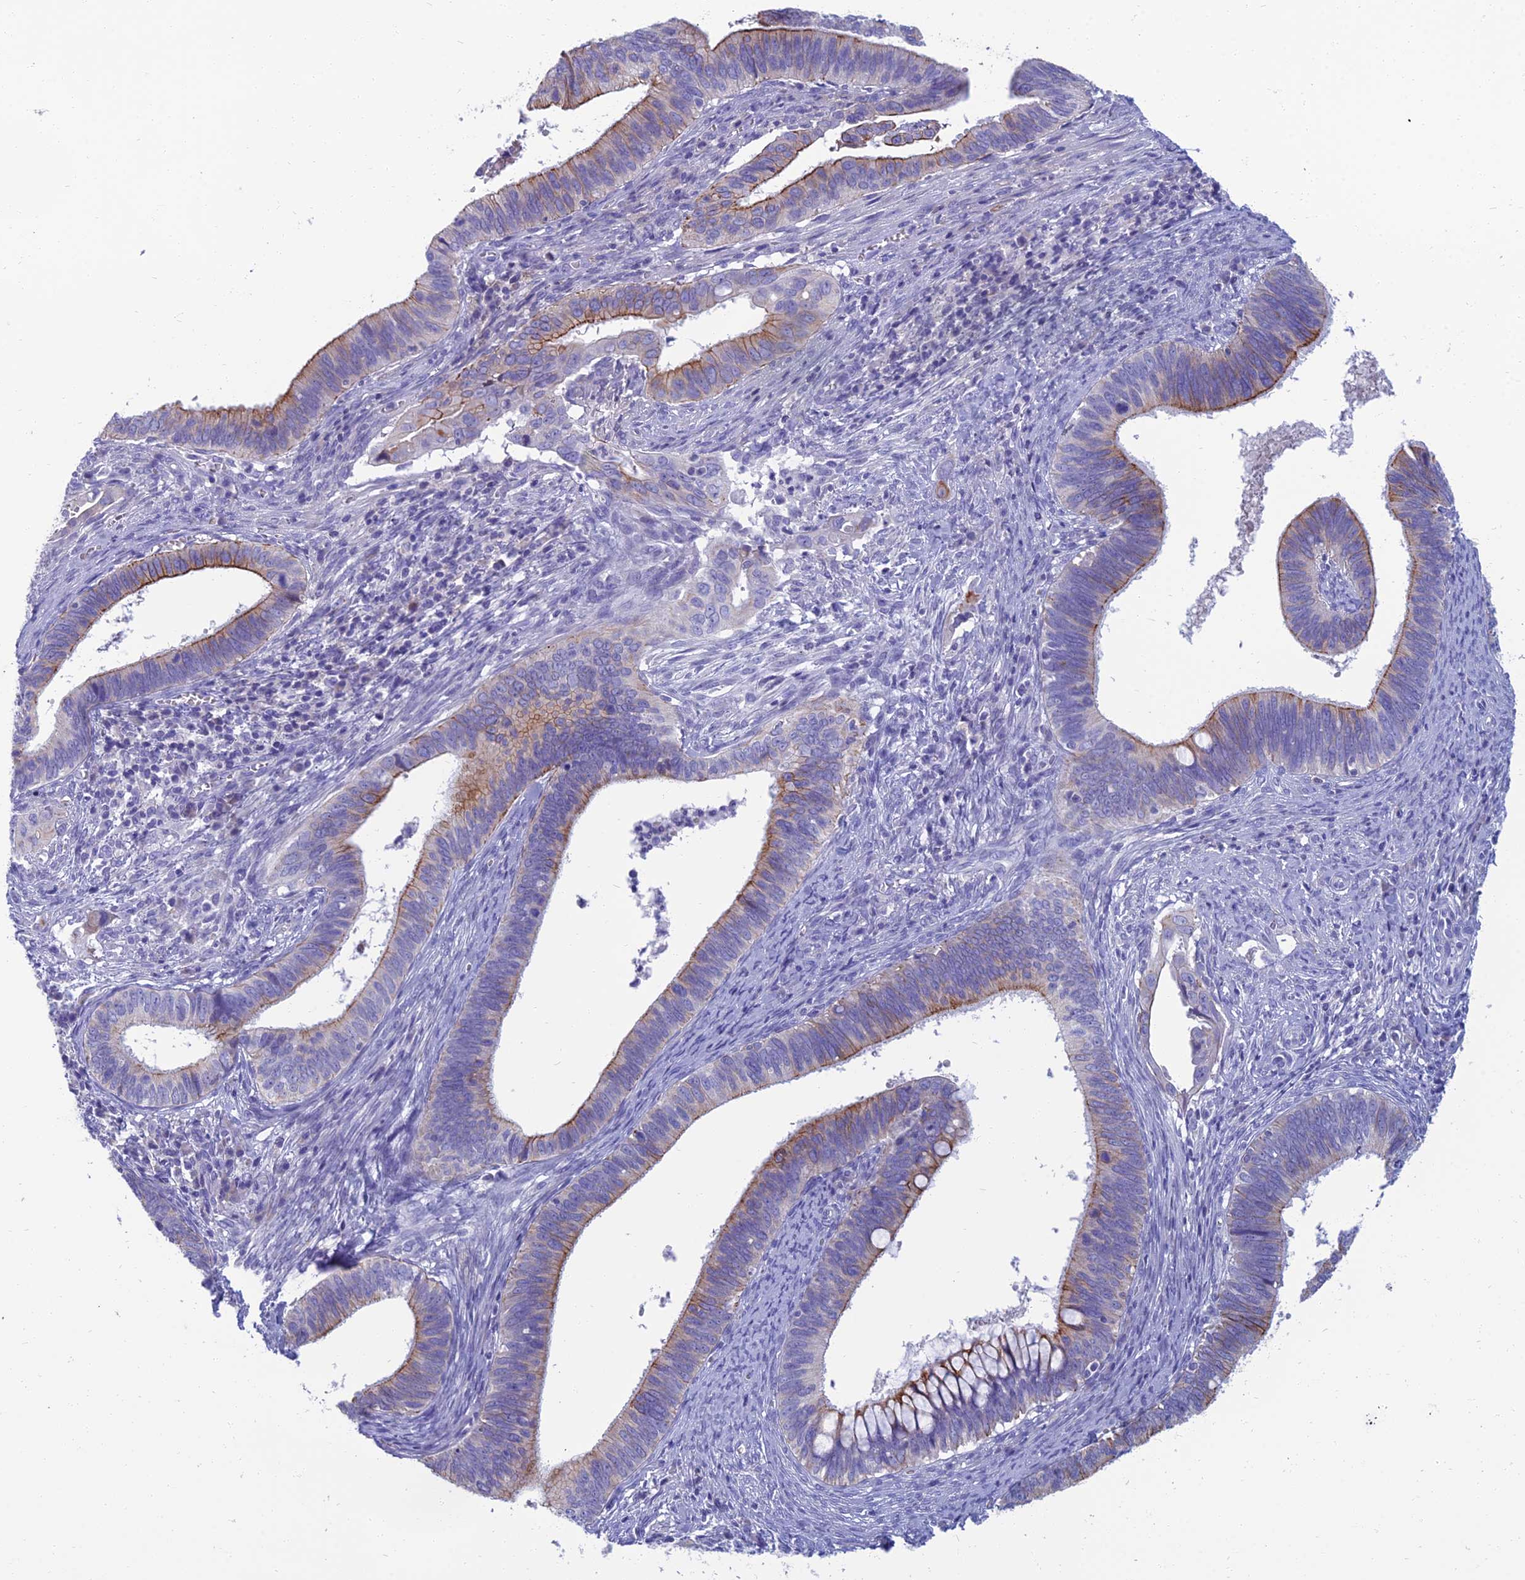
{"staining": {"intensity": "moderate", "quantity": "<25%", "location": "cytoplasmic/membranous"}, "tissue": "cervical cancer", "cell_type": "Tumor cells", "image_type": "cancer", "snomed": [{"axis": "morphology", "description": "Adenocarcinoma, NOS"}, {"axis": "topography", "description": "Cervix"}], "caption": "This photomicrograph reveals IHC staining of human cervical cancer, with low moderate cytoplasmic/membranous staining in approximately <25% of tumor cells.", "gene": "SPTLC3", "patient": {"sex": "female", "age": 42}}